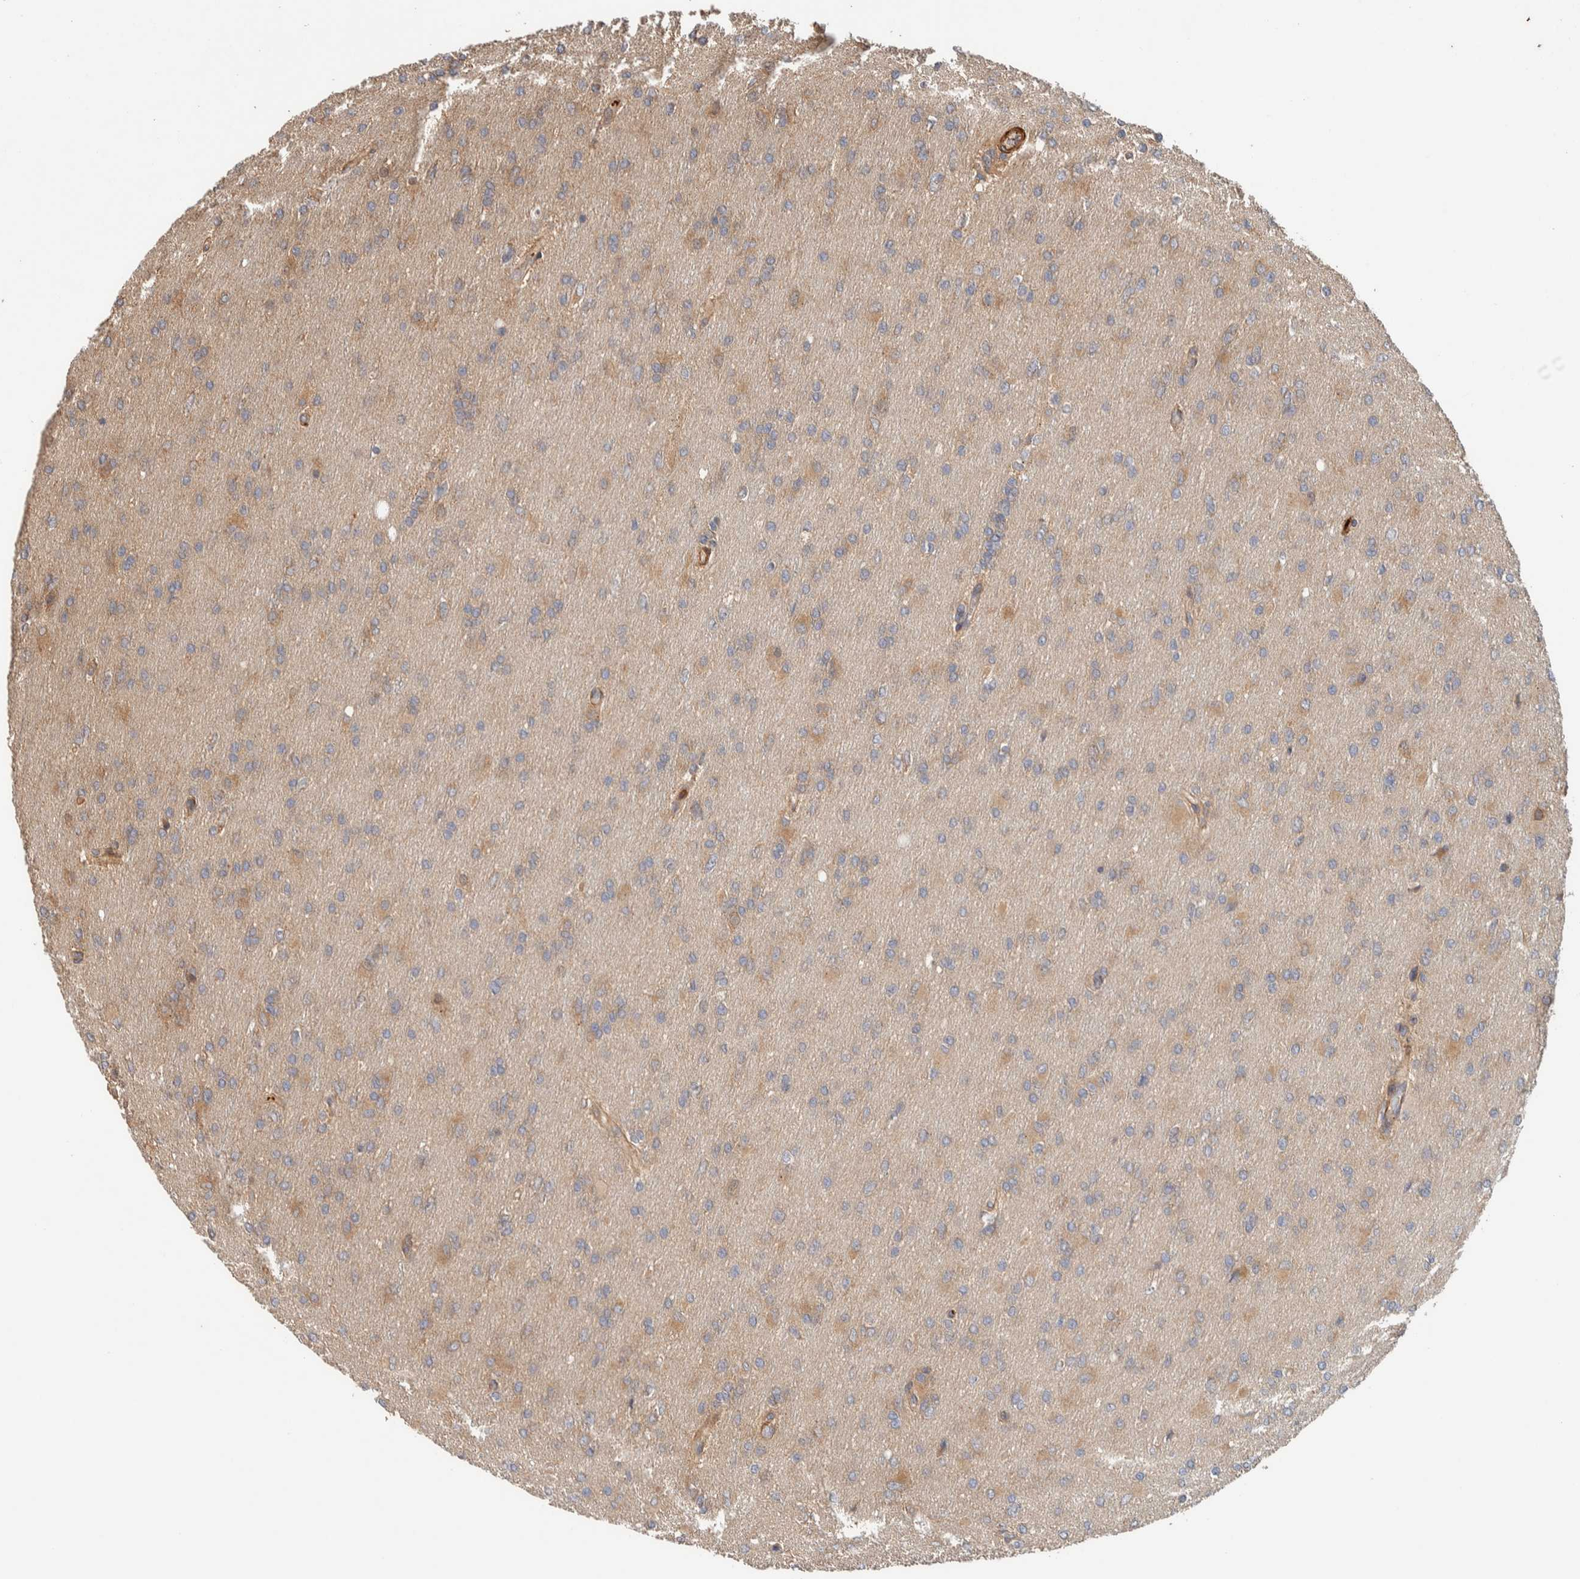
{"staining": {"intensity": "weak", "quantity": "25%-75%", "location": "cytoplasmic/membranous"}, "tissue": "glioma", "cell_type": "Tumor cells", "image_type": "cancer", "snomed": [{"axis": "morphology", "description": "Glioma, malignant, High grade"}, {"axis": "topography", "description": "Cerebral cortex"}], "caption": "Weak cytoplasmic/membranous positivity is appreciated in about 25%-75% of tumor cells in malignant glioma (high-grade). (IHC, brightfield microscopy, high magnification).", "gene": "SYNRG", "patient": {"sex": "female", "age": 36}}